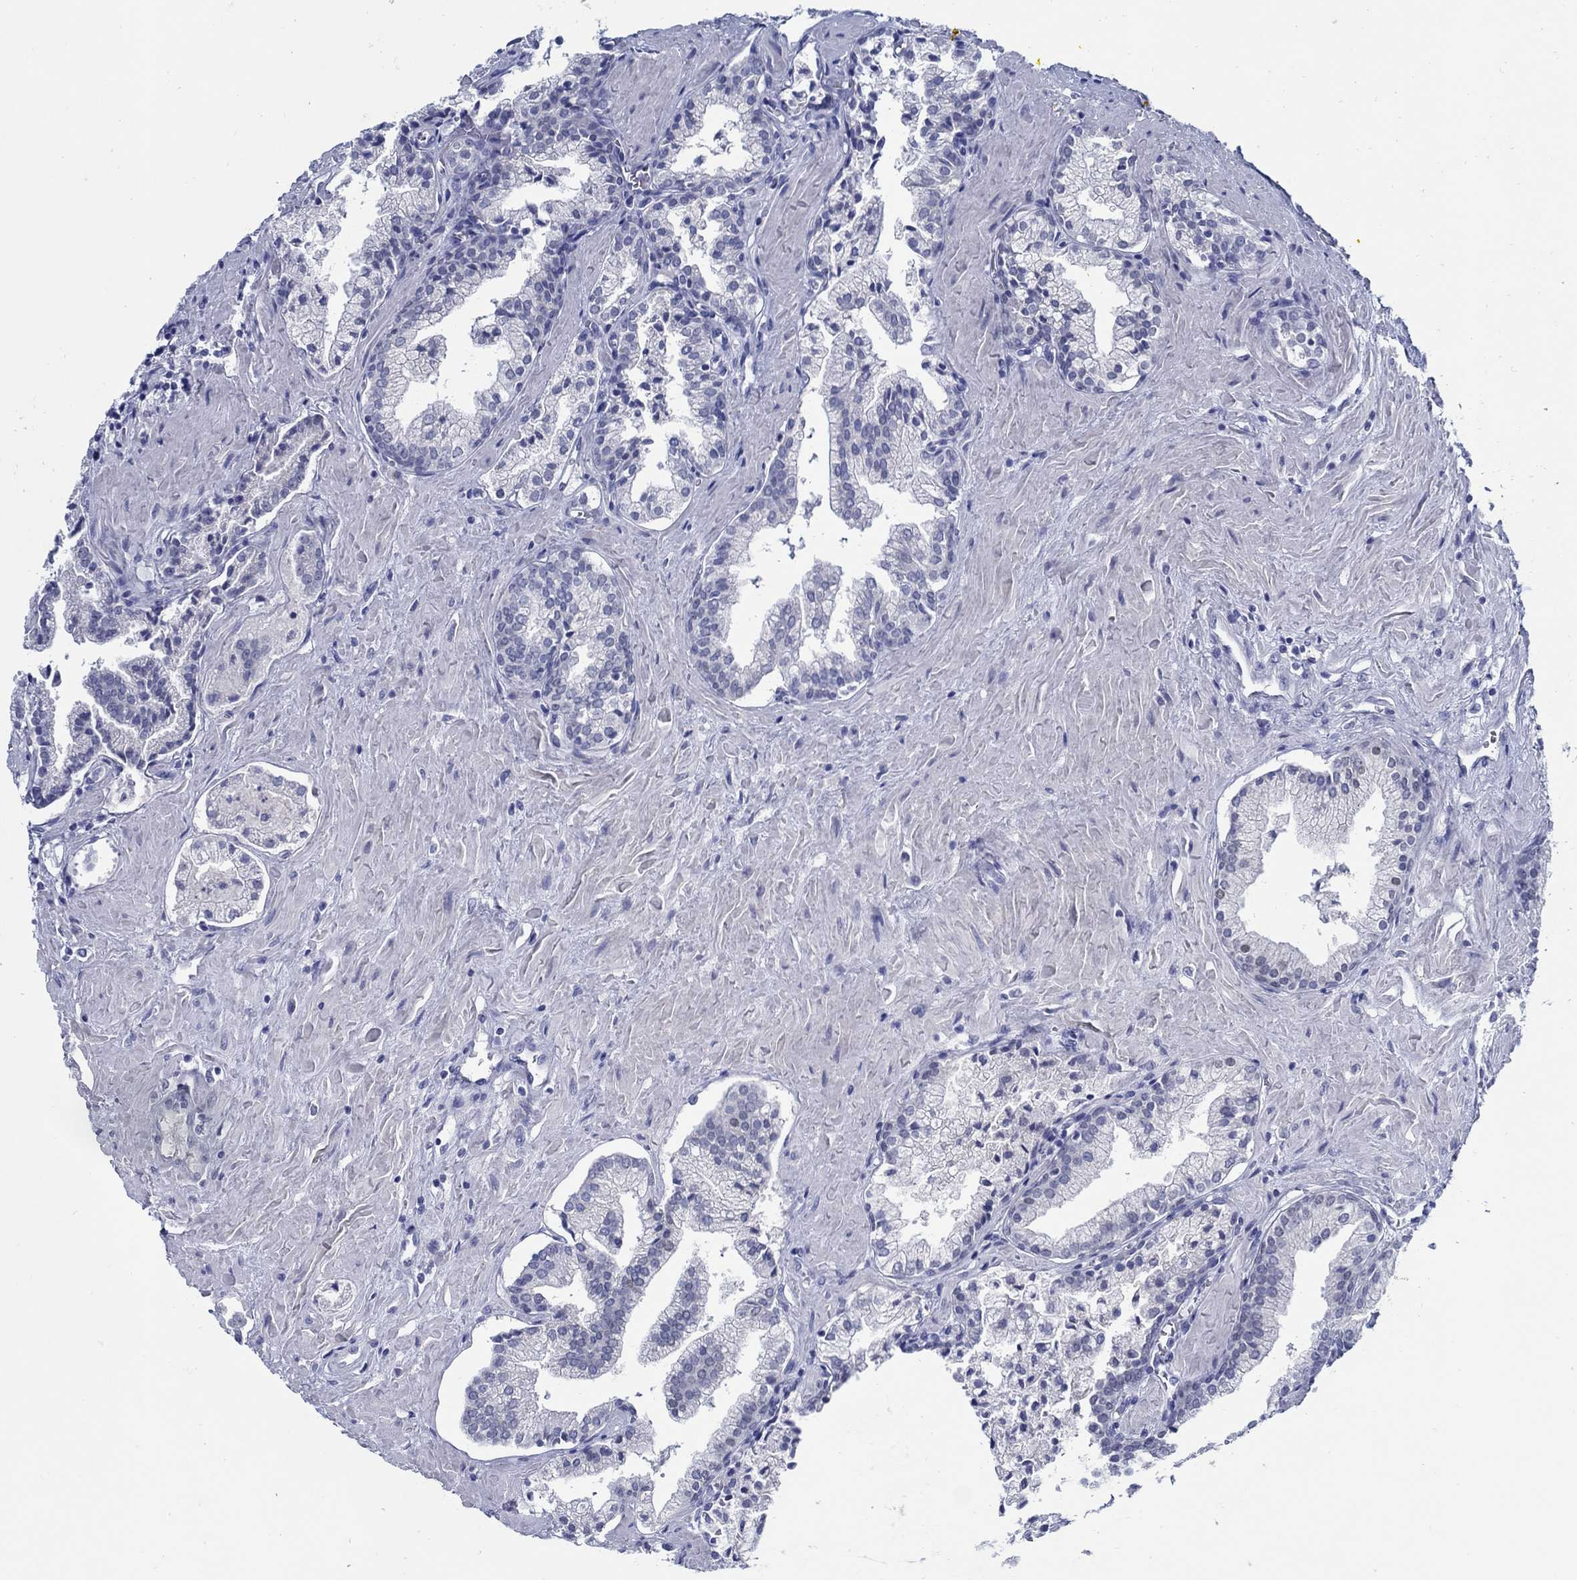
{"staining": {"intensity": "negative", "quantity": "none", "location": "none"}, "tissue": "prostate cancer", "cell_type": "Tumor cells", "image_type": "cancer", "snomed": [{"axis": "morphology", "description": "Adenocarcinoma, NOS"}, {"axis": "topography", "description": "Prostate and seminal vesicle, NOS"}, {"axis": "topography", "description": "Prostate"}], "caption": "Adenocarcinoma (prostate) stained for a protein using IHC displays no staining tumor cells.", "gene": "PAX9", "patient": {"sex": "male", "age": 44}}